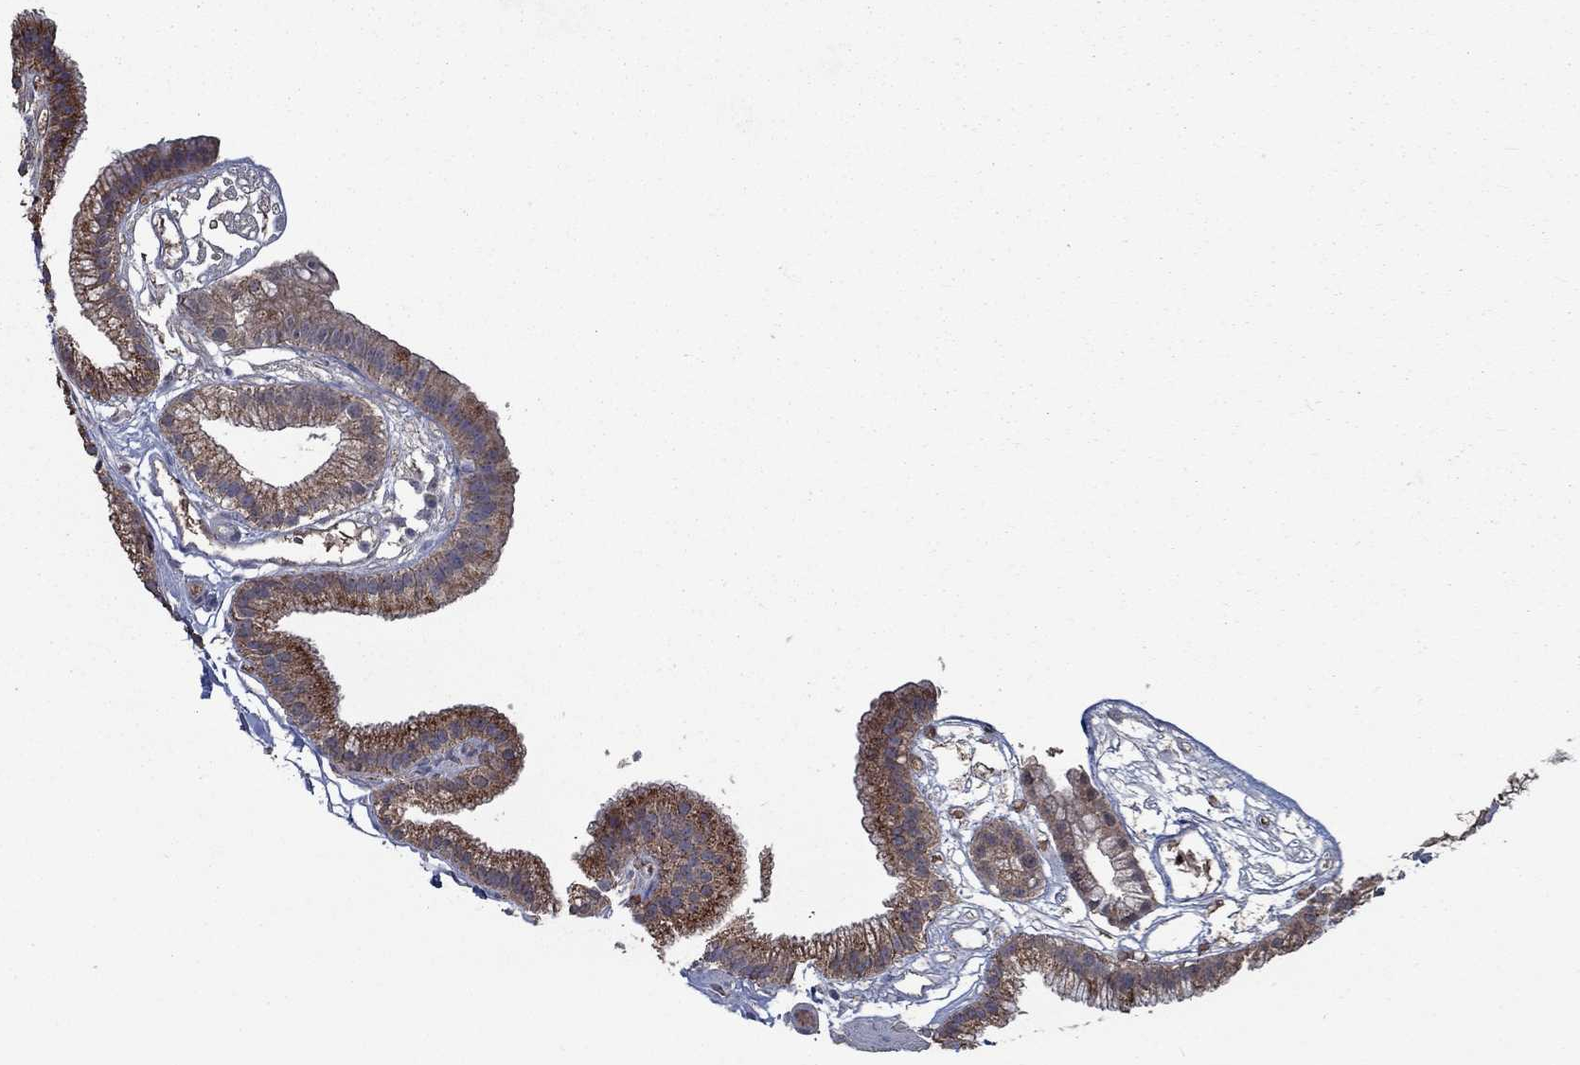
{"staining": {"intensity": "strong", "quantity": "<25%", "location": "cytoplasmic/membranous"}, "tissue": "gallbladder", "cell_type": "Glandular cells", "image_type": "normal", "snomed": [{"axis": "morphology", "description": "Normal tissue, NOS"}, {"axis": "topography", "description": "Gallbladder"}], "caption": "Strong cytoplasmic/membranous positivity for a protein is identified in approximately <25% of glandular cells of benign gallbladder using IHC.", "gene": "SLC44A1", "patient": {"sex": "female", "age": 45}}